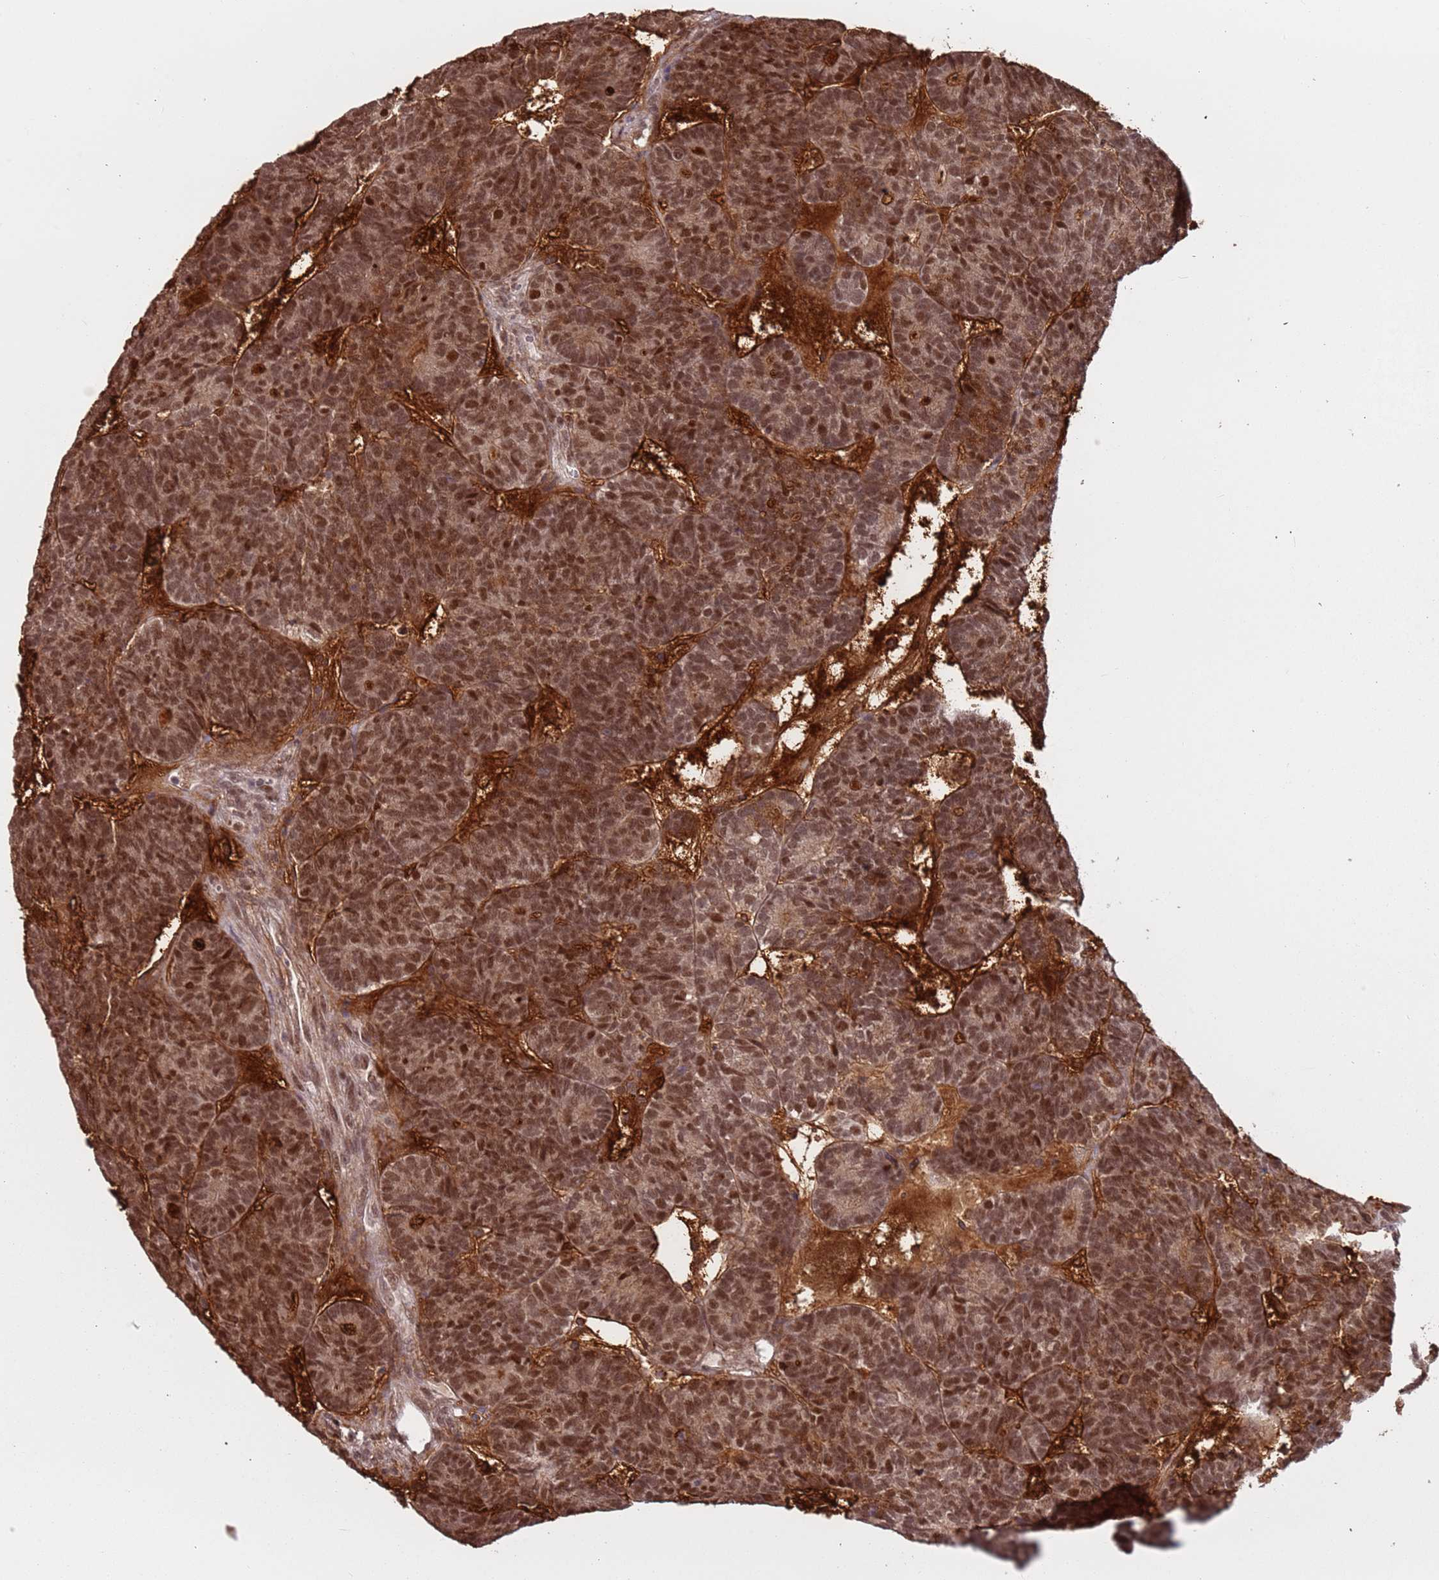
{"staining": {"intensity": "moderate", "quantity": ">75%", "location": "nuclear"}, "tissue": "head and neck cancer", "cell_type": "Tumor cells", "image_type": "cancer", "snomed": [{"axis": "morphology", "description": "Adenocarcinoma, NOS"}, {"axis": "topography", "description": "Head-Neck"}], "caption": "This image shows head and neck cancer stained with immunohistochemistry to label a protein in brown. The nuclear of tumor cells show moderate positivity for the protein. Nuclei are counter-stained blue.", "gene": "POLR3H", "patient": {"sex": "female", "age": 81}}